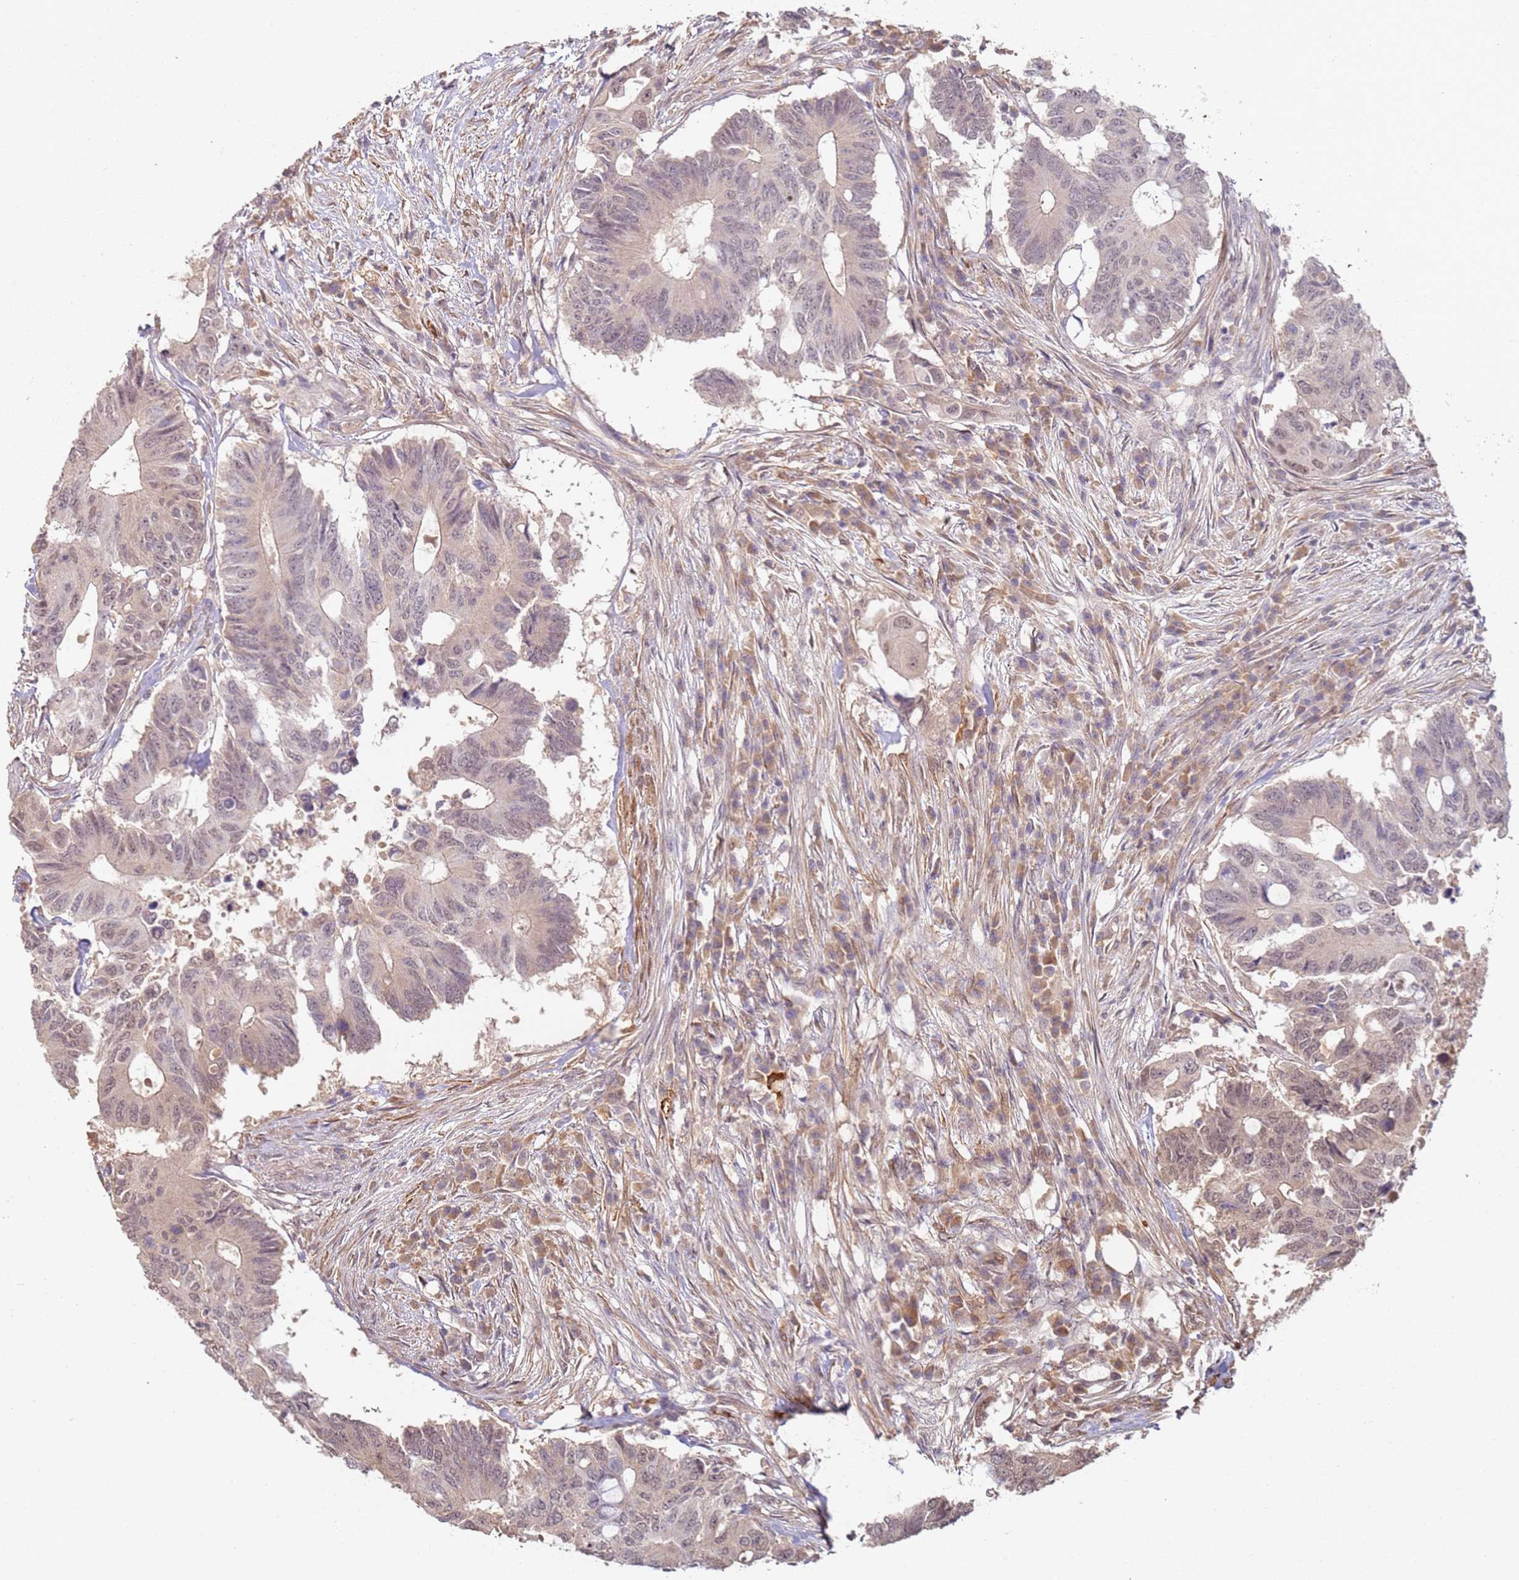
{"staining": {"intensity": "weak", "quantity": "<25%", "location": "nuclear"}, "tissue": "colorectal cancer", "cell_type": "Tumor cells", "image_type": "cancer", "snomed": [{"axis": "morphology", "description": "Adenocarcinoma, NOS"}, {"axis": "topography", "description": "Colon"}], "caption": "Colorectal adenocarcinoma was stained to show a protein in brown. There is no significant expression in tumor cells. (DAB (3,3'-diaminobenzidine) immunohistochemistry, high magnification).", "gene": "WDR93", "patient": {"sex": "male", "age": 71}}